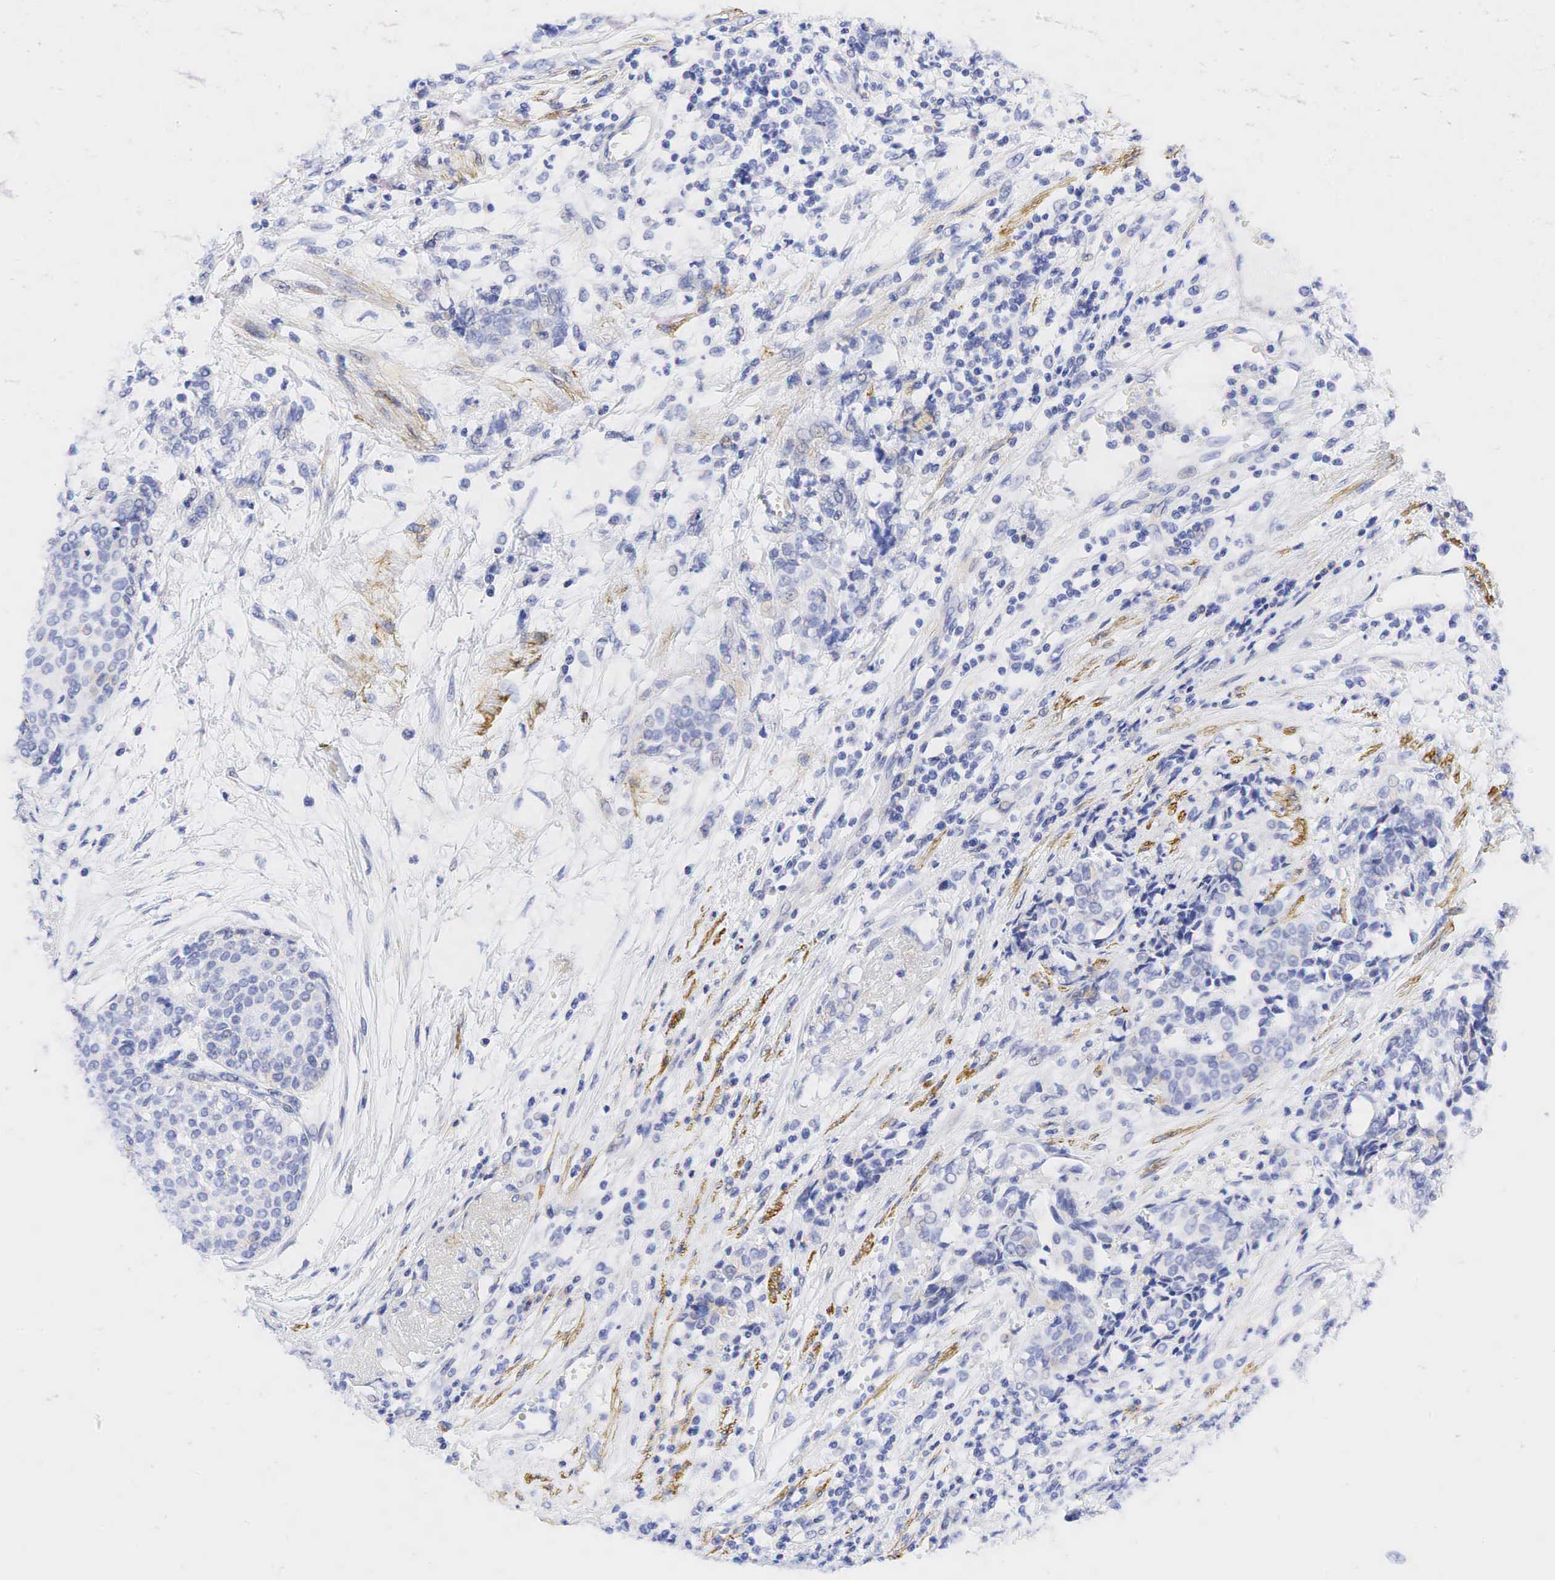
{"staining": {"intensity": "negative", "quantity": "none", "location": "none"}, "tissue": "urothelial cancer", "cell_type": "Tumor cells", "image_type": "cancer", "snomed": [{"axis": "morphology", "description": "Urothelial carcinoma, Low grade"}, {"axis": "topography", "description": "Urinary bladder"}], "caption": "A photomicrograph of human low-grade urothelial carcinoma is negative for staining in tumor cells.", "gene": "CALD1", "patient": {"sex": "female", "age": 73}}